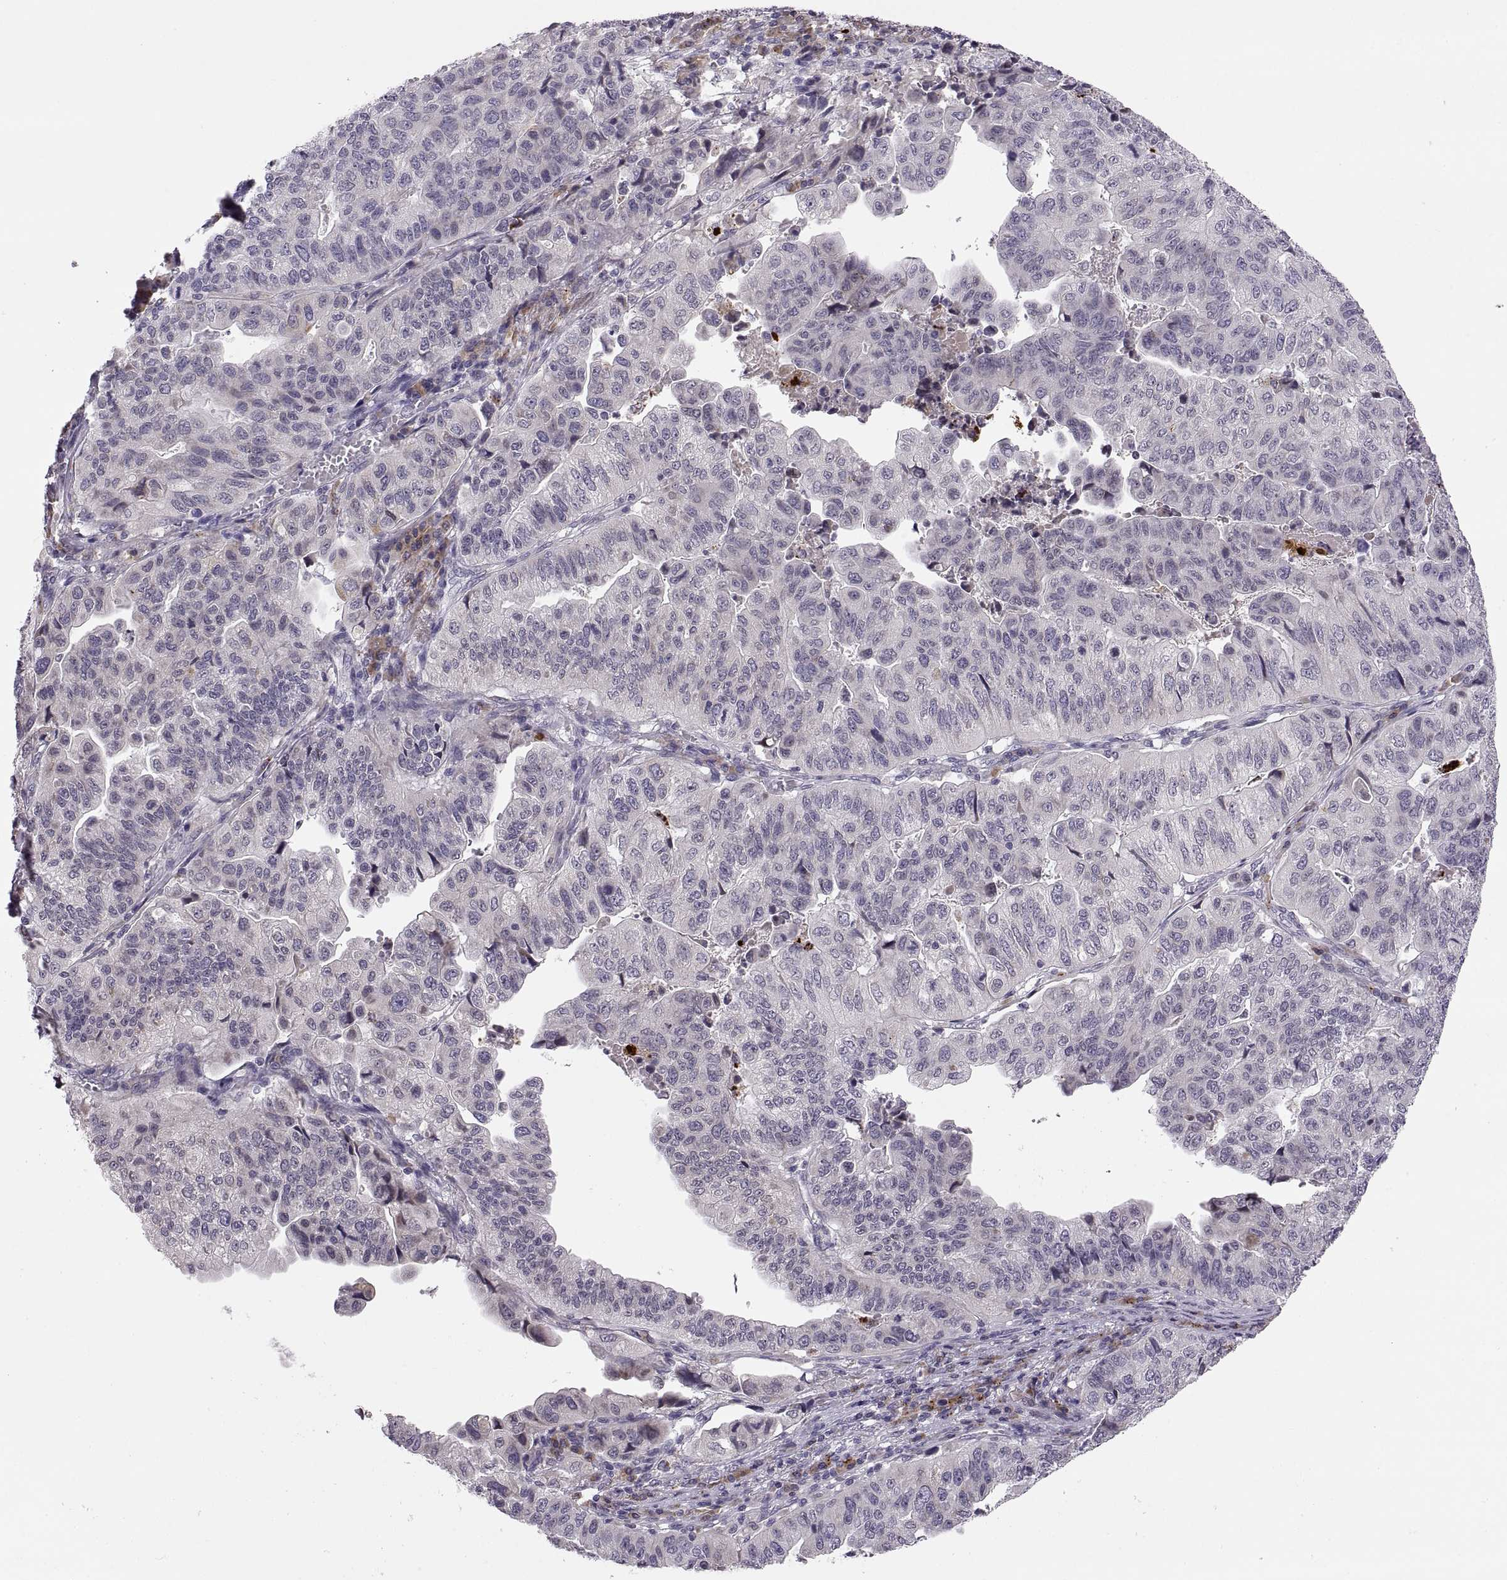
{"staining": {"intensity": "negative", "quantity": "none", "location": "none"}, "tissue": "stomach cancer", "cell_type": "Tumor cells", "image_type": "cancer", "snomed": [{"axis": "morphology", "description": "Adenocarcinoma, NOS"}, {"axis": "topography", "description": "Stomach, upper"}], "caption": "This is an immunohistochemistry (IHC) micrograph of stomach adenocarcinoma. There is no positivity in tumor cells.", "gene": "ADH6", "patient": {"sex": "female", "age": 67}}